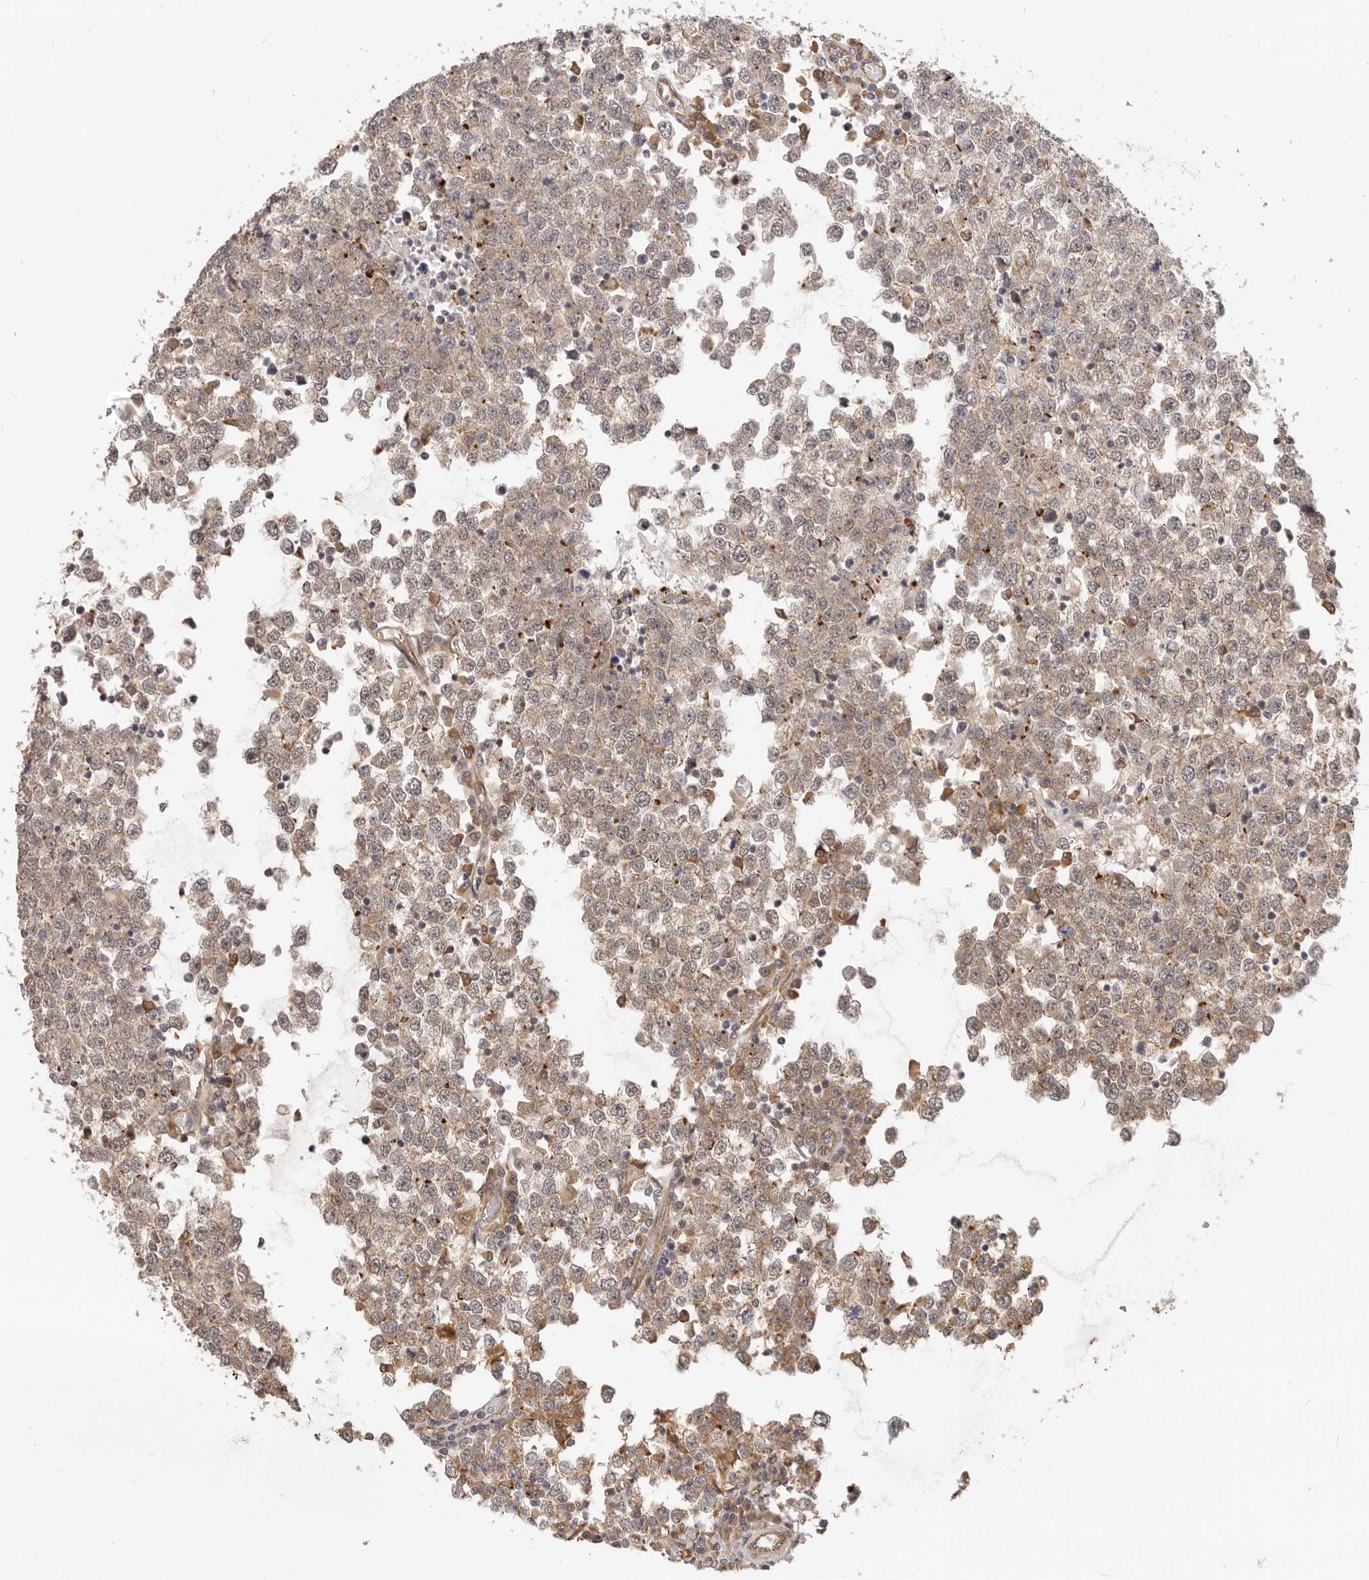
{"staining": {"intensity": "weak", "quantity": ">75%", "location": "cytoplasmic/membranous"}, "tissue": "testis cancer", "cell_type": "Tumor cells", "image_type": "cancer", "snomed": [{"axis": "morphology", "description": "Seminoma, NOS"}, {"axis": "topography", "description": "Testis"}], "caption": "Brown immunohistochemical staining in testis cancer exhibits weak cytoplasmic/membranous positivity in about >75% of tumor cells.", "gene": "USP49", "patient": {"sex": "male", "age": 65}}